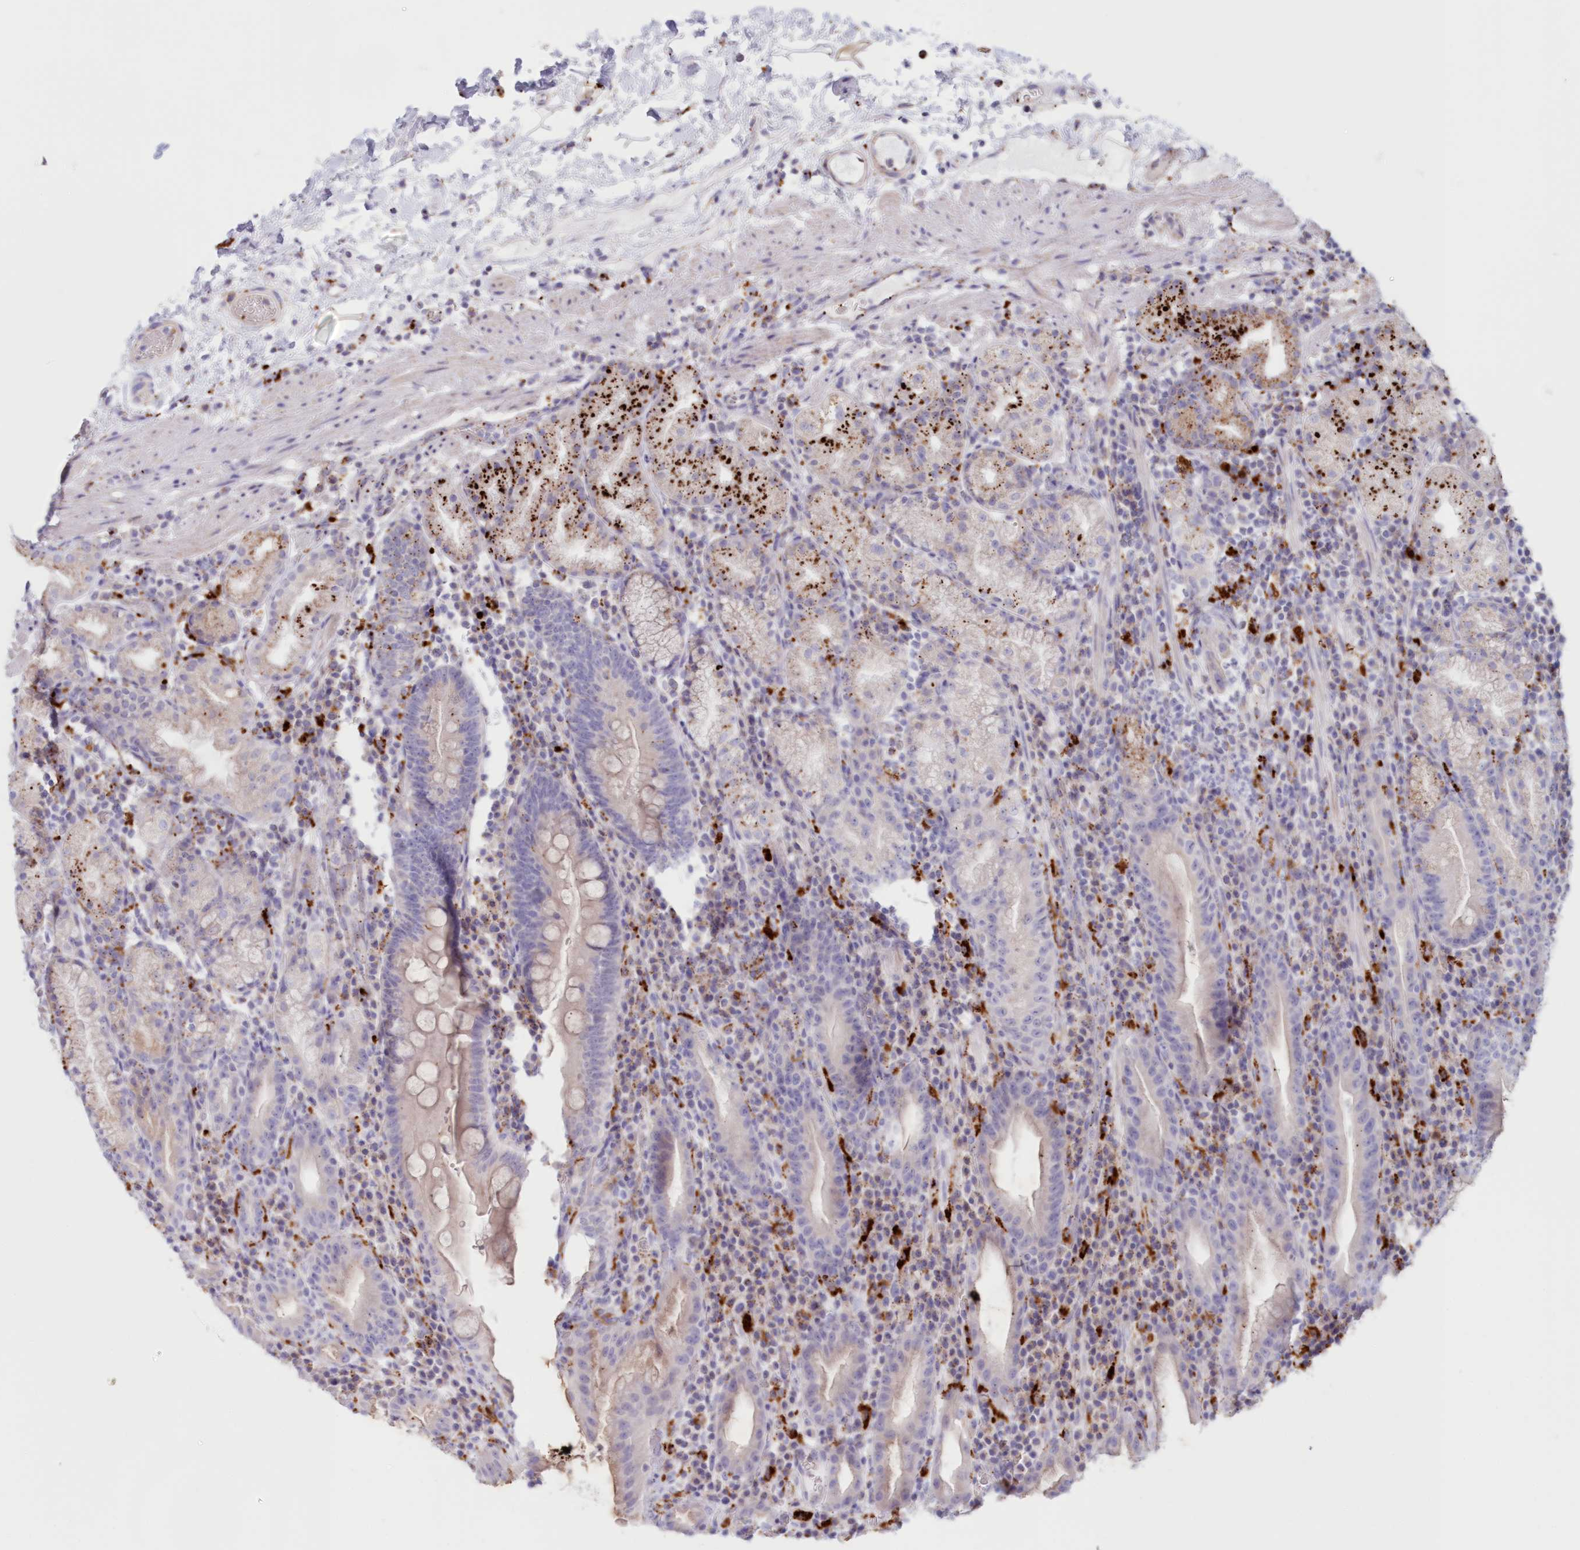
{"staining": {"intensity": "strong", "quantity": "<25%", "location": "cytoplasmic/membranous"}, "tissue": "stomach", "cell_type": "Glandular cells", "image_type": "normal", "snomed": [{"axis": "morphology", "description": "Normal tissue, NOS"}, {"axis": "morphology", "description": "Inflammation, NOS"}, {"axis": "topography", "description": "Stomach"}], "caption": "A brown stain shows strong cytoplasmic/membranous positivity of a protein in glandular cells of normal stomach.", "gene": "TPP1", "patient": {"sex": "male", "age": 79}}